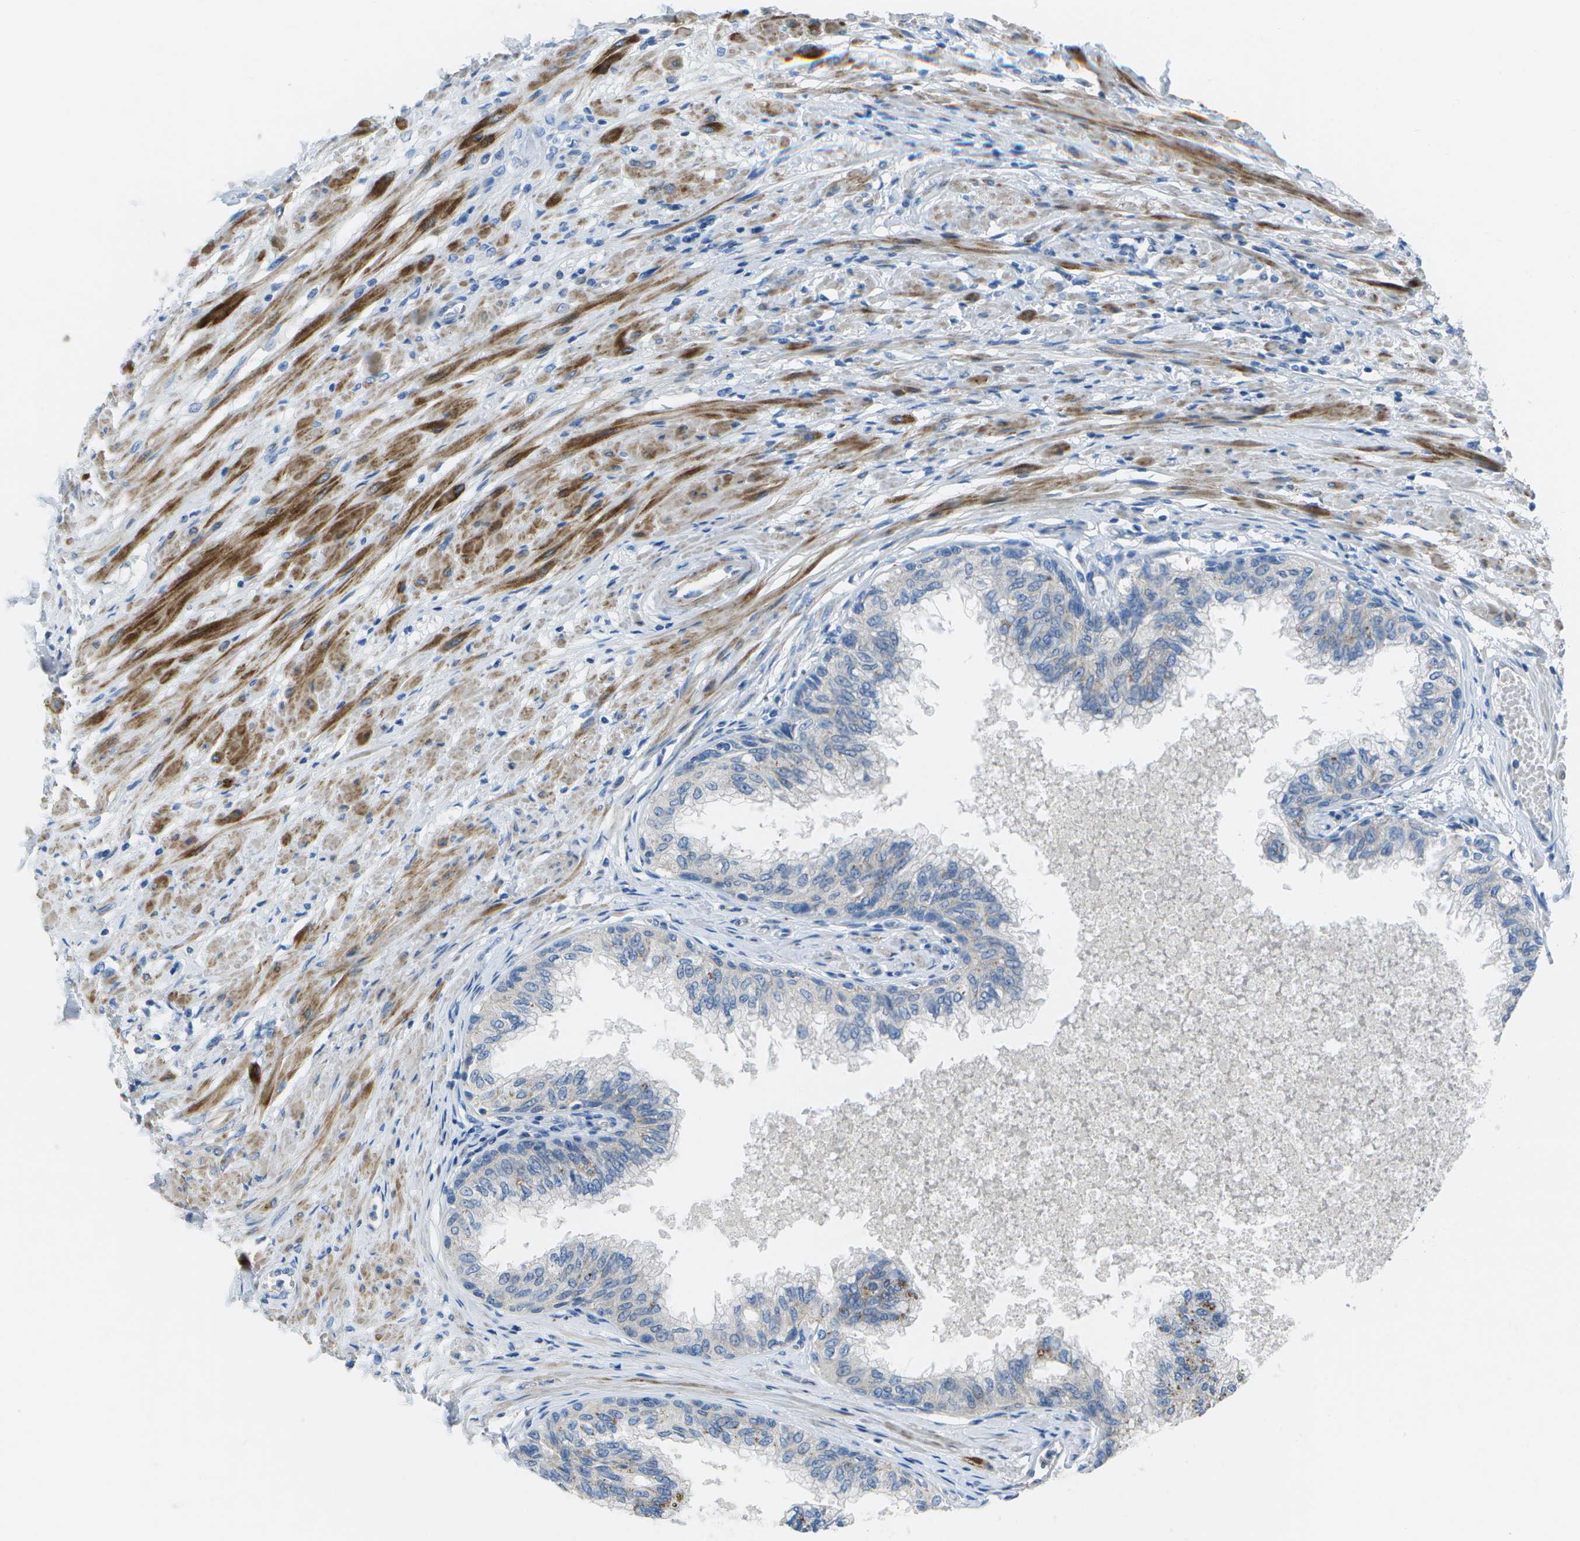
{"staining": {"intensity": "negative", "quantity": "none", "location": "none"}, "tissue": "prostate", "cell_type": "Glandular cells", "image_type": "normal", "snomed": [{"axis": "morphology", "description": "Normal tissue, NOS"}, {"axis": "topography", "description": "Prostate"}, {"axis": "topography", "description": "Seminal veicle"}], "caption": "Protein analysis of normal prostate exhibits no significant staining in glandular cells.", "gene": "DCT", "patient": {"sex": "male", "age": 60}}